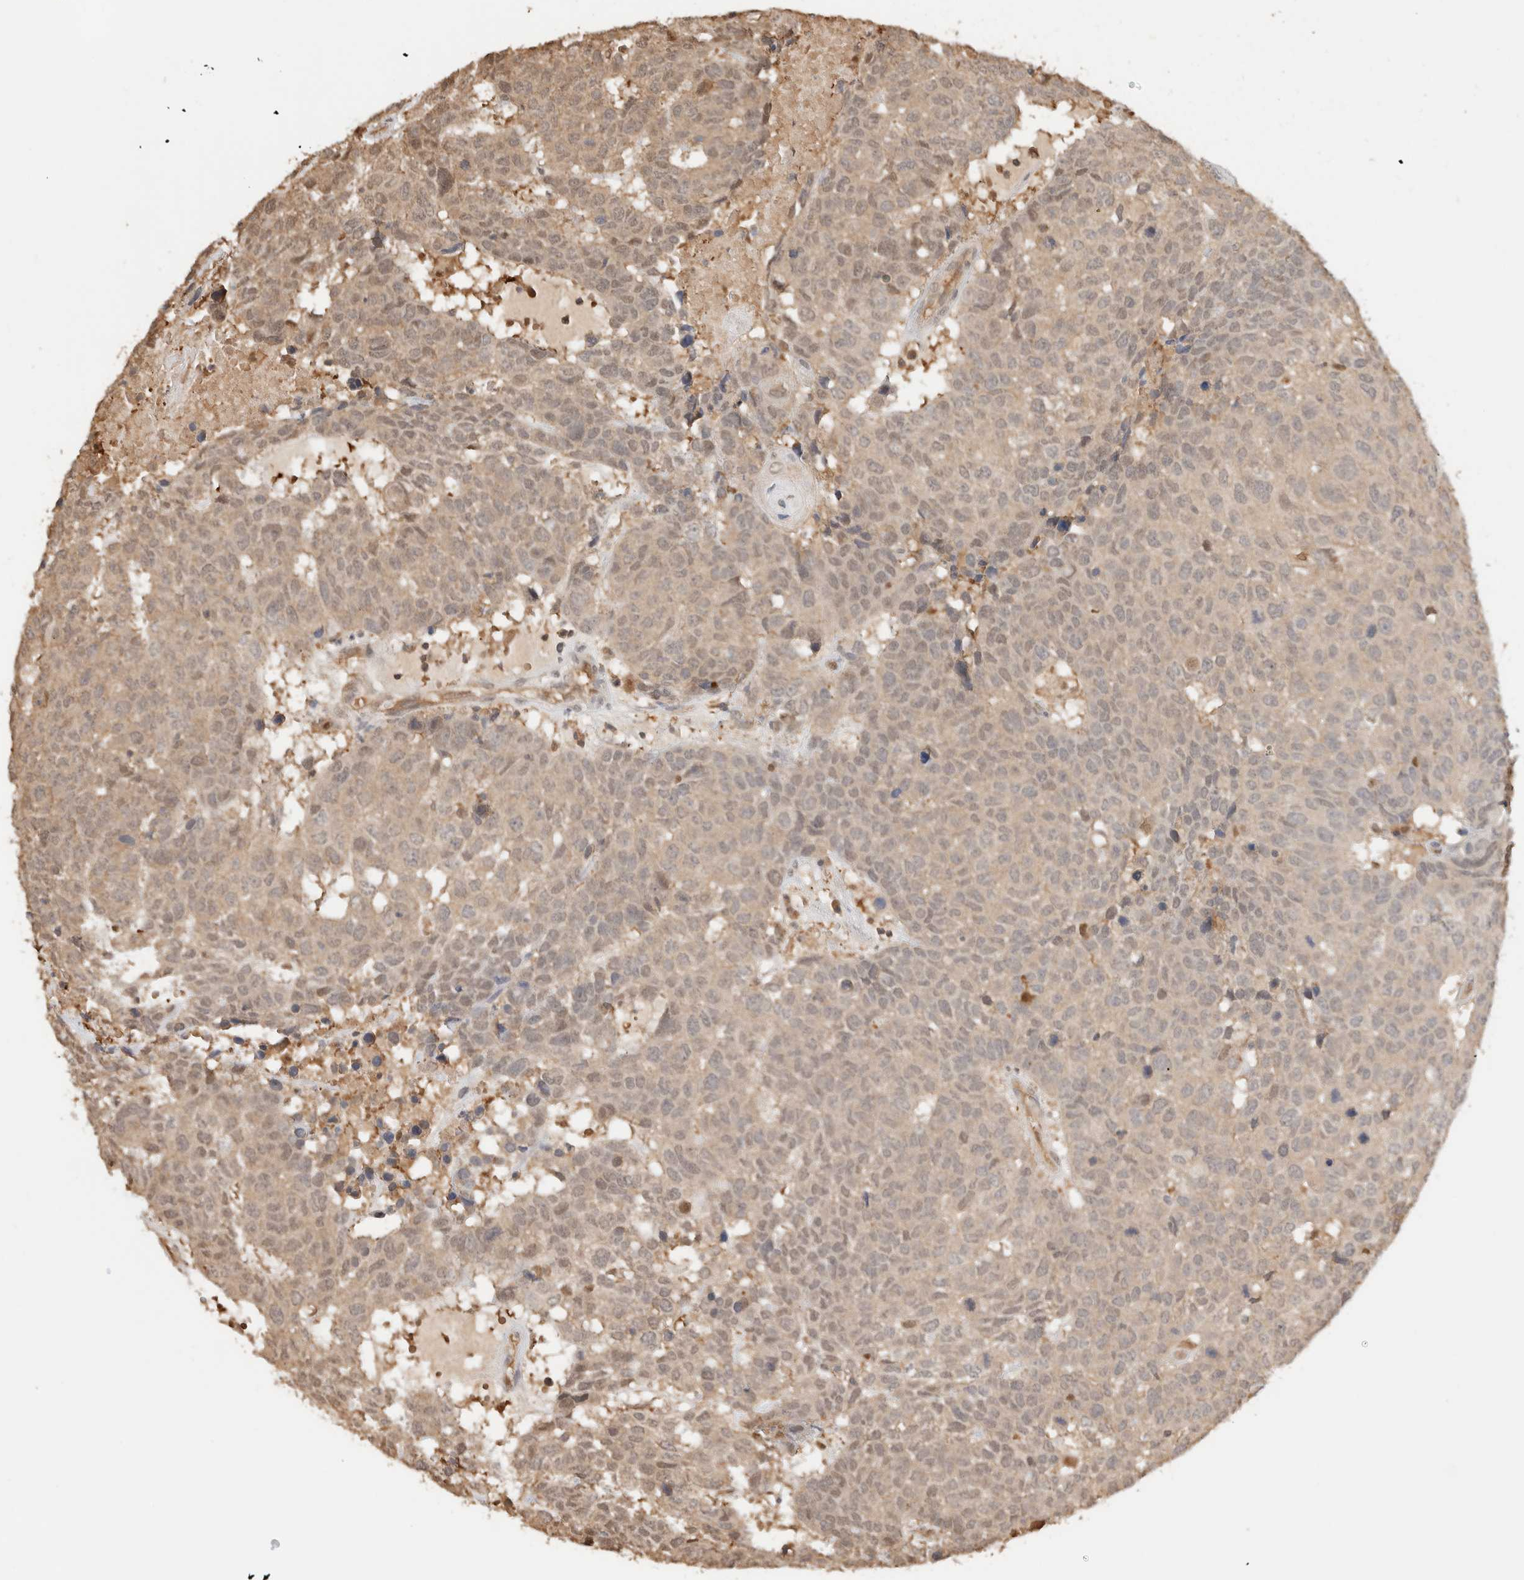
{"staining": {"intensity": "weak", "quantity": "25%-75%", "location": "cytoplasmic/membranous,nuclear"}, "tissue": "head and neck cancer", "cell_type": "Tumor cells", "image_type": "cancer", "snomed": [{"axis": "morphology", "description": "Squamous cell carcinoma, NOS"}, {"axis": "topography", "description": "Head-Neck"}], "caption": "The immunohistochemical stain shows weak cytoplasmic/membranous and nuclear positivity in tumor cells of squamous cell carcinoma (head and neck) tissue.", "gene": "YWHAH", "patient": {"sex": "male", "age": 66}}